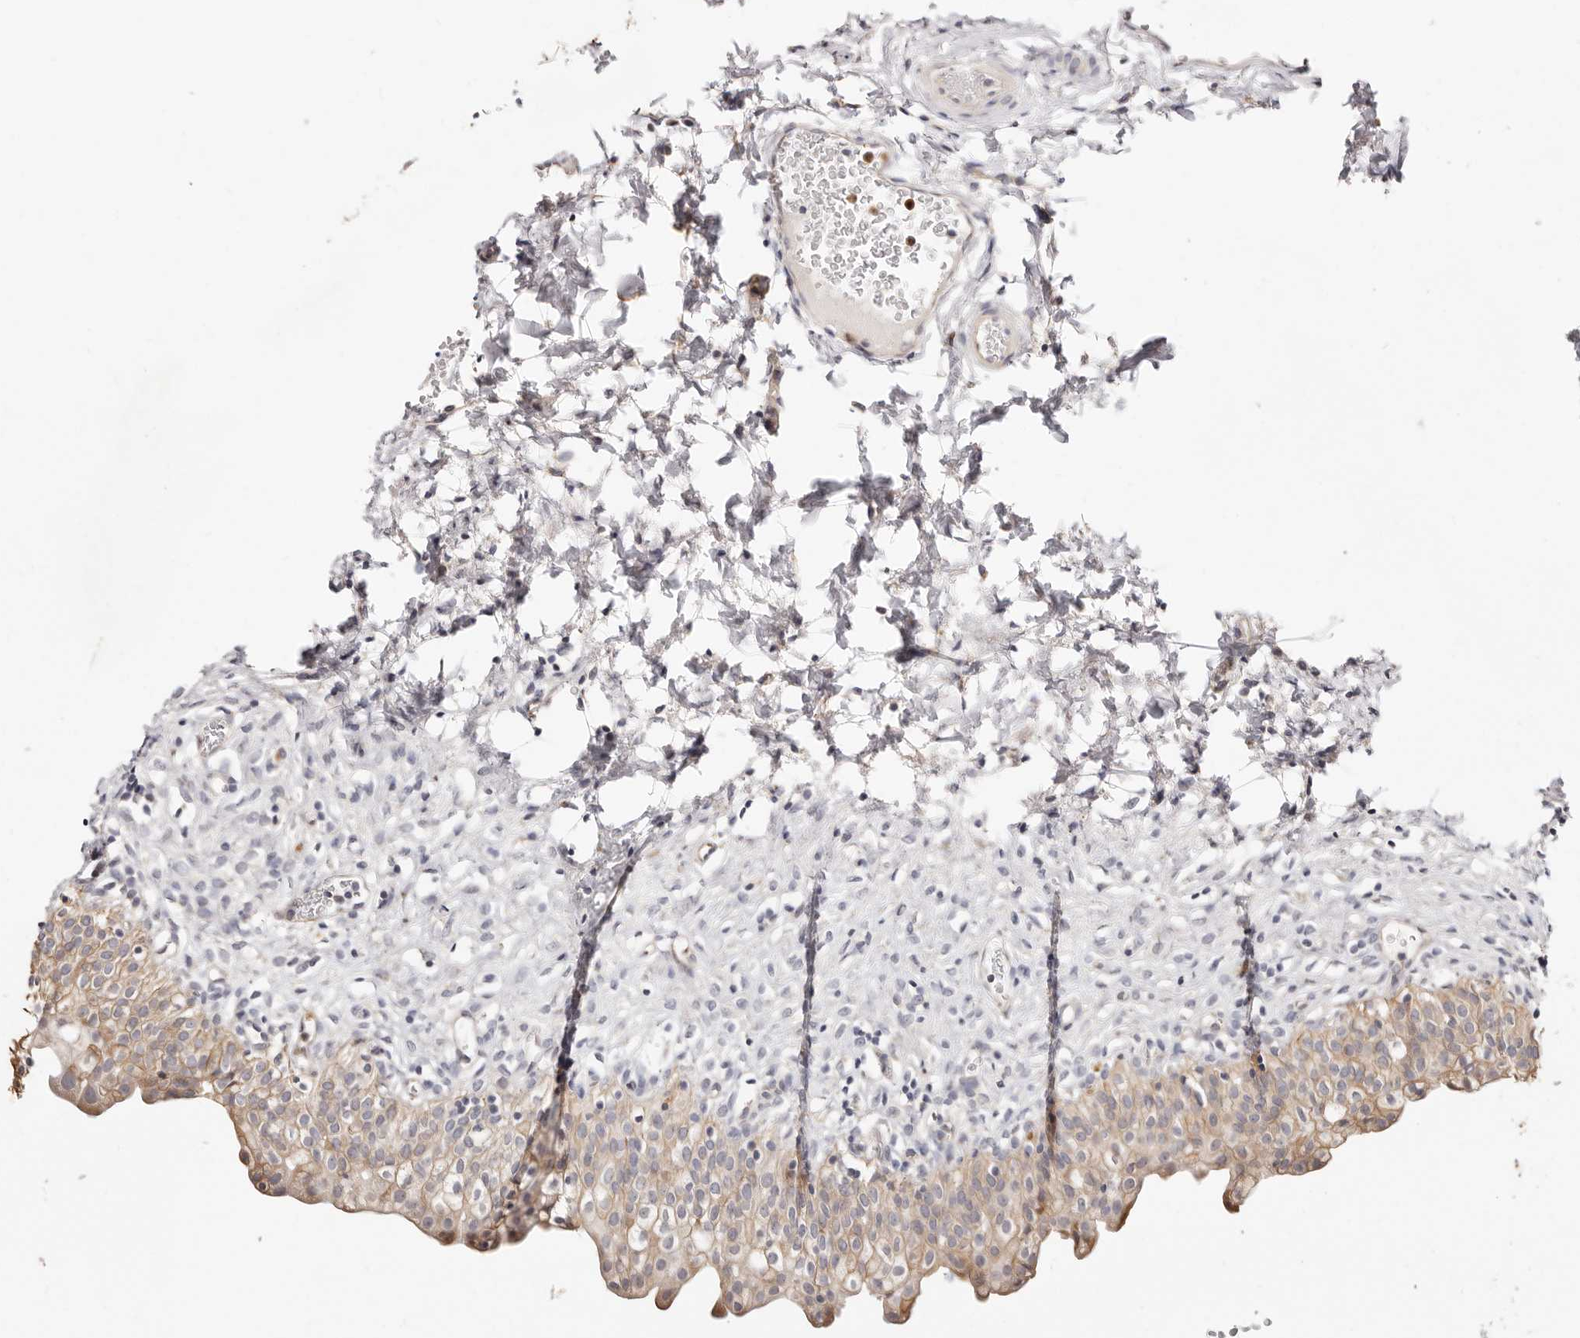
{"staining": {"intensity": "moderate", "quantity": ">75%", "location": "cytoplasmic/membranous"}, "tissue": "urinary bladder", "cell_type": "Urothelial cells", "image_type": "normal", "snomed": [{"axis": "morphology", "description": "Normal tissue, NOS"}, {"axis": "topography", "description": "Urinary bladder"}], "caption": "Immunohistochemical staining of benign human urinary bladder reveals medium levels of moderate cytoplasmic/membranous staining in about >75% of urothelial cells. (DAB = brown stain, brightfield microscopy at high magnification).", "gene": "BCL2L15", "patient": {"sex": "male", "age": 55}}